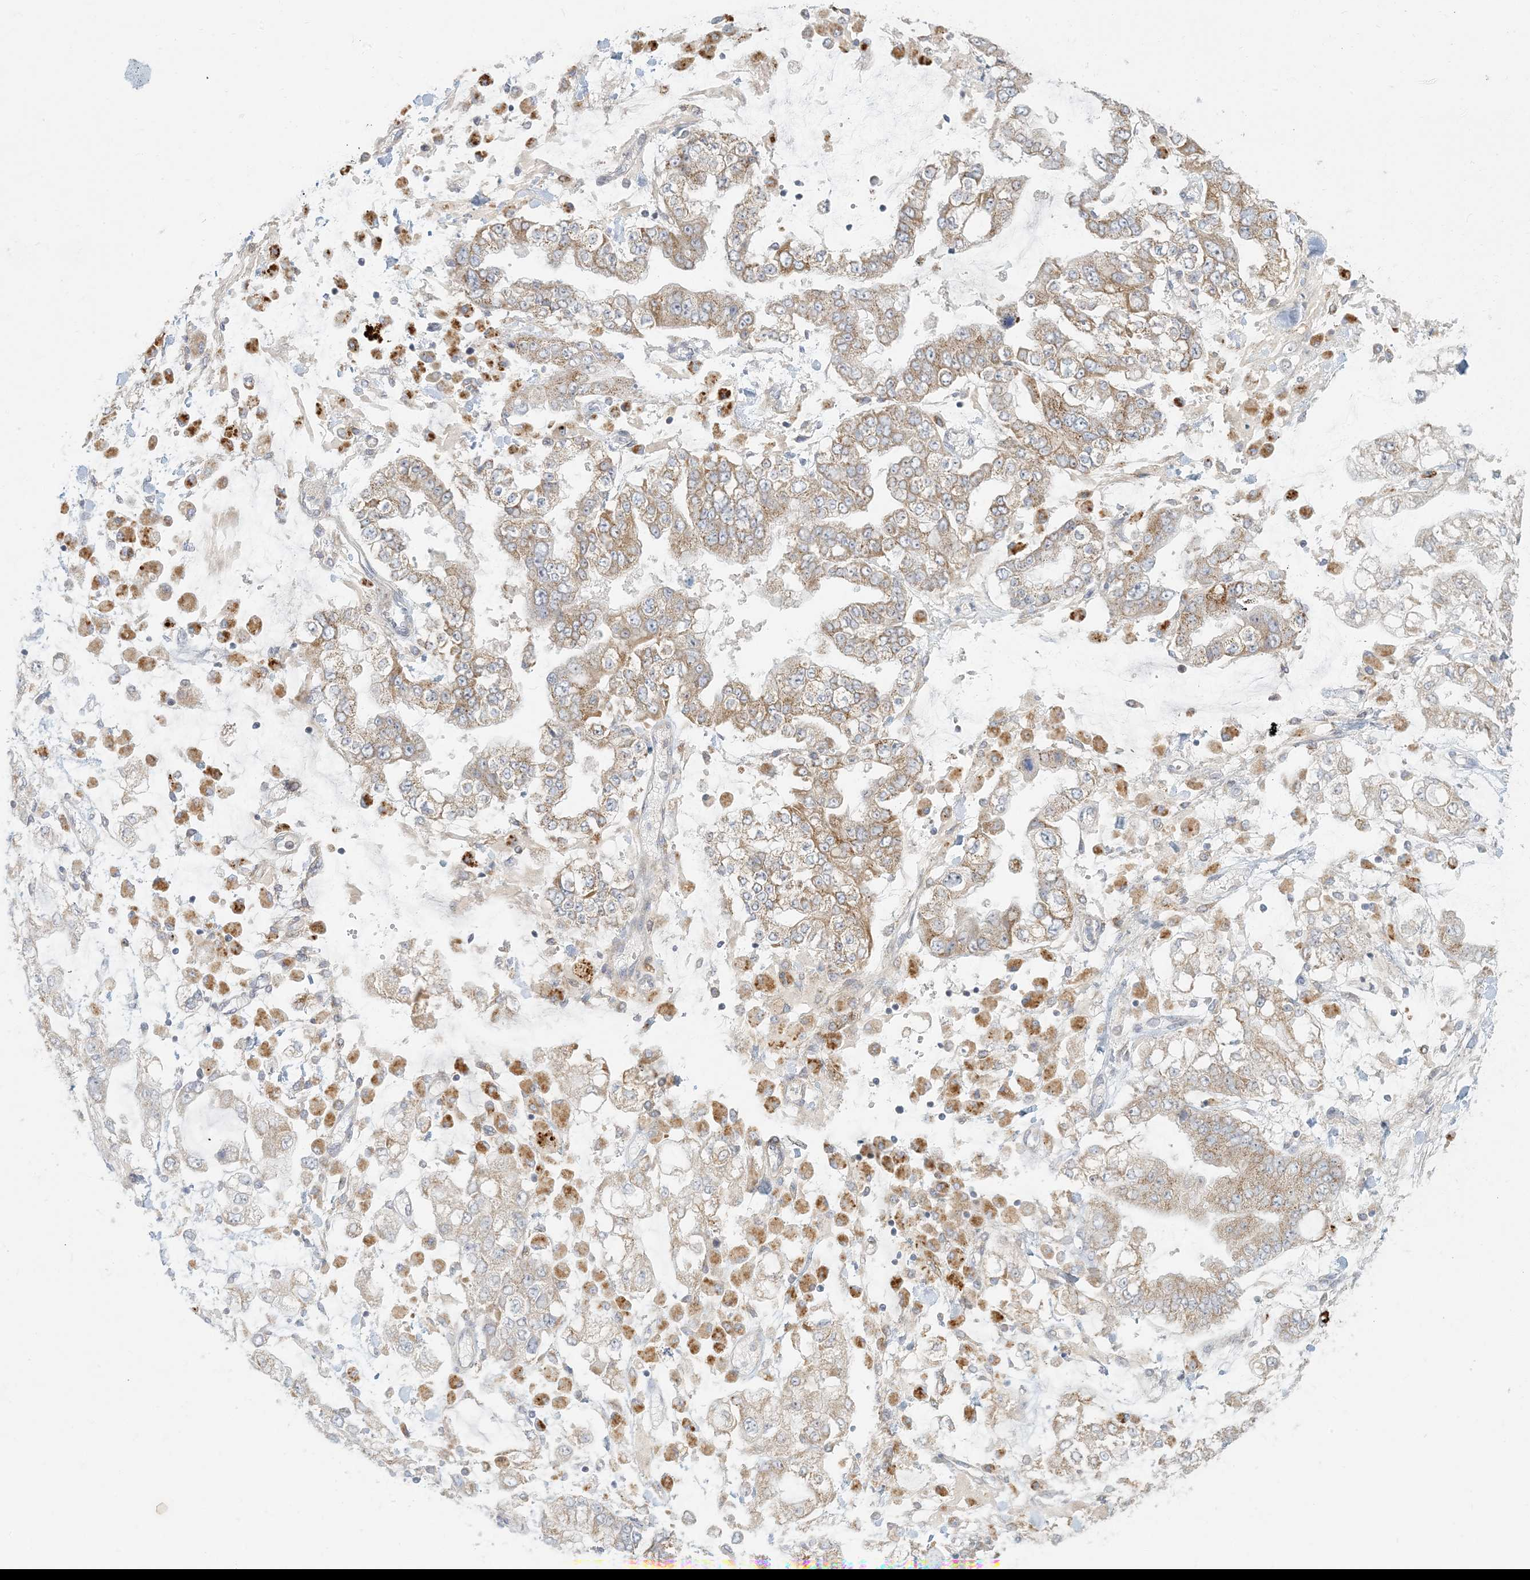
{"staining": {"intensity": "moderate", "quantity": "25%-75%", "location": "cytoplasmic/membranous"}, "tissue": "stomach cancer", "cell_type": "Tumor cells", "image_type": "cancer", "snomed": [{"axis": "morphology", "description": "Normal tissue, NOS"}, {"axis": "morphology", "description": "Adenocarcinoma, NOS"}, {"axis": "topography", "description": "Stomach, upper"}, {"axis": "topography", "description": "Stomach"}], "caption": "Brown immunohistochemical staining in human stomach cancer reveals moderate cytoplasmic/membranous positivity in about 25%-75% of tumor cells.", "gene": "MCAT", "patient": {"sex": "male", "age": 76}}